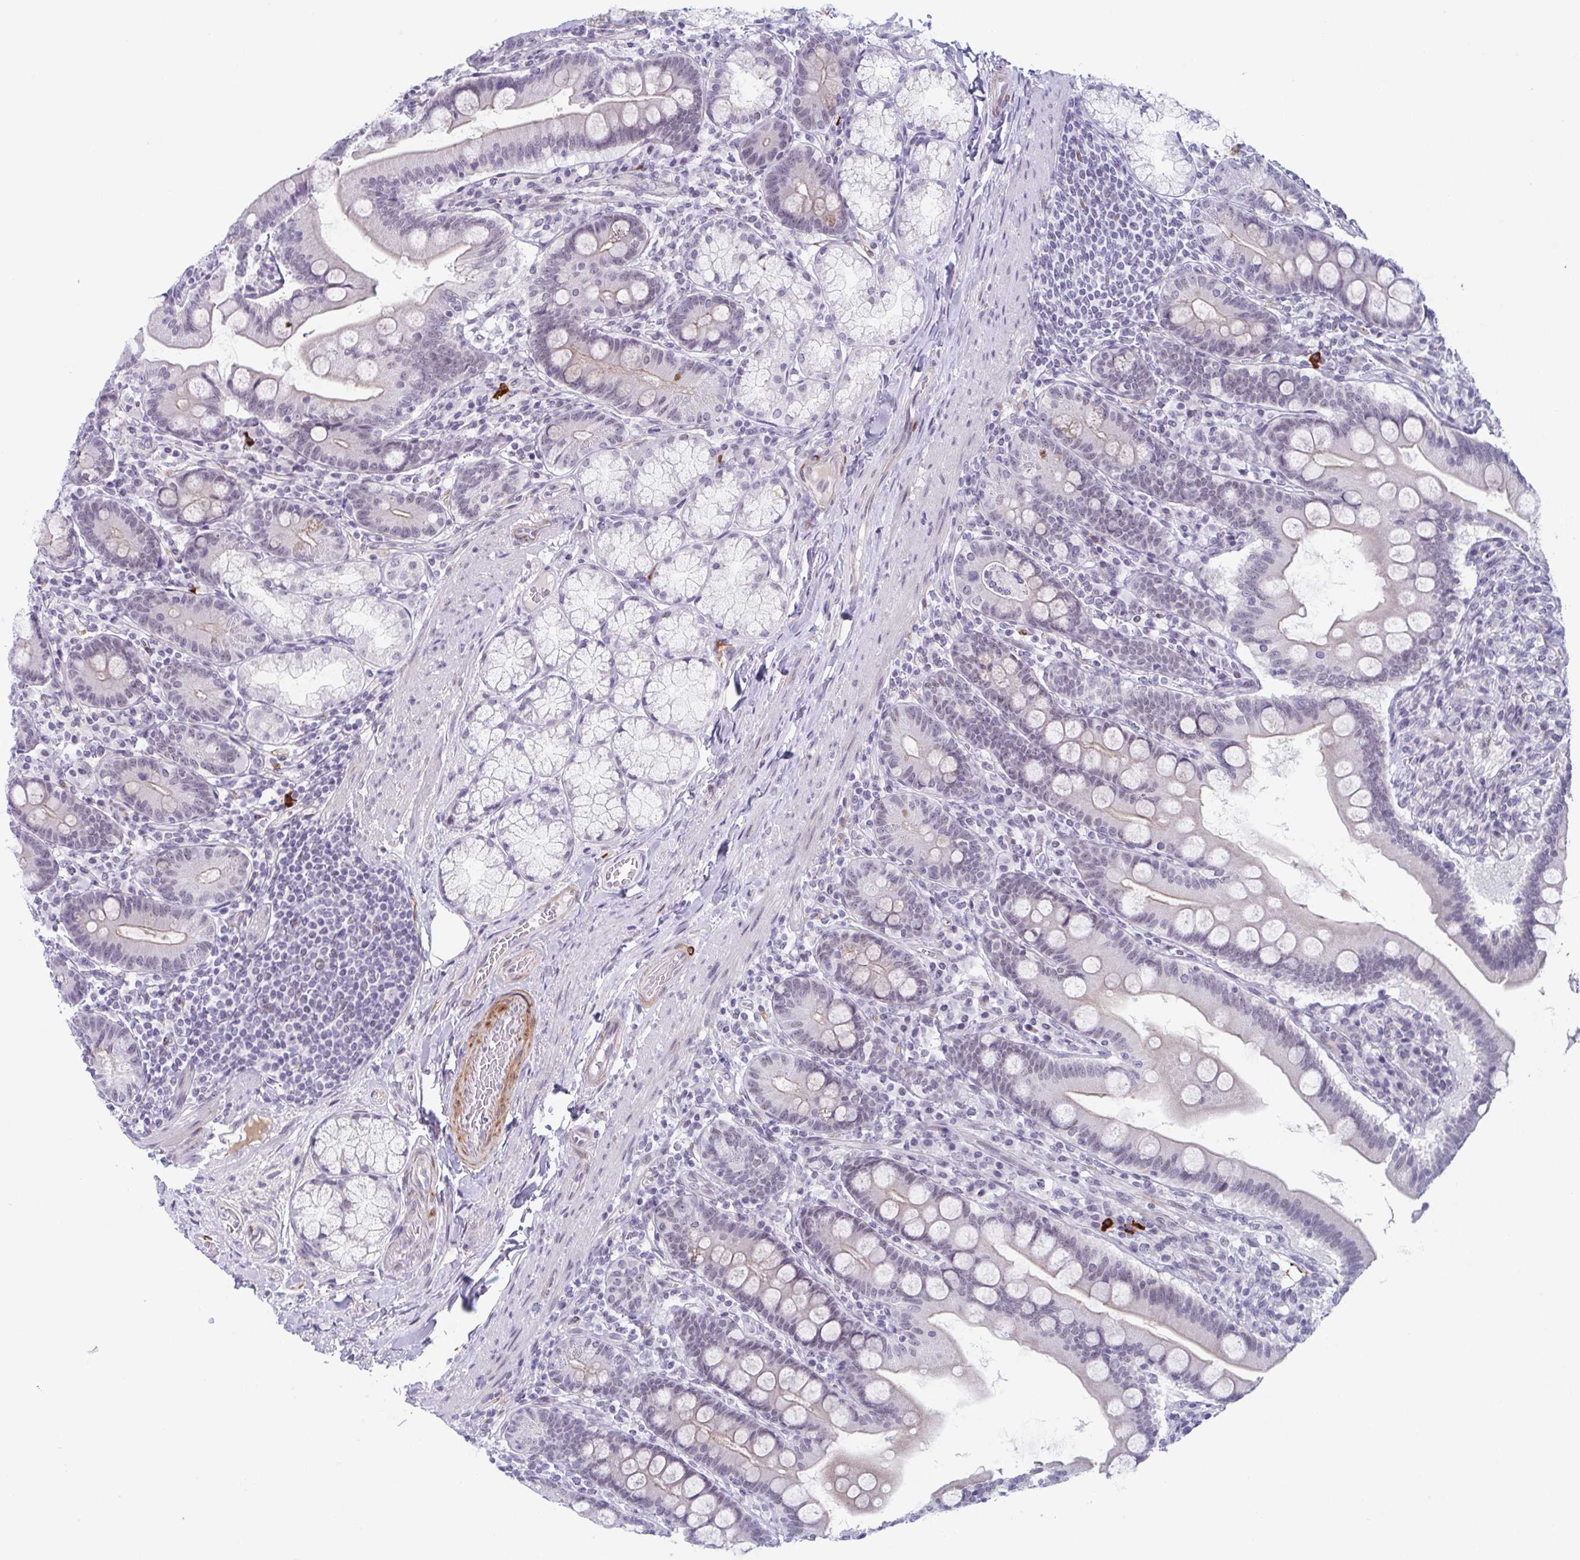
{"staining": {"intensity": "negative", "quantity": "none", "location": "none"}, "tissue": "duodenum", "cell_type": "Glandular cells", "image_type": "normal", "snomed": [{"axis": "morphology", "description": "Normal tissue, NOS"}, {"axis": "topography", "description": "Duodenum"}], "caption": "IHC of unremarkable human duodenum exhibits no positivity in glandular cells. (Immunohistochemistry (ihc), brightfield microscopy, high magnification).", "gene": "ZFP64", "patient": {"sex": "female", "age": 67}}